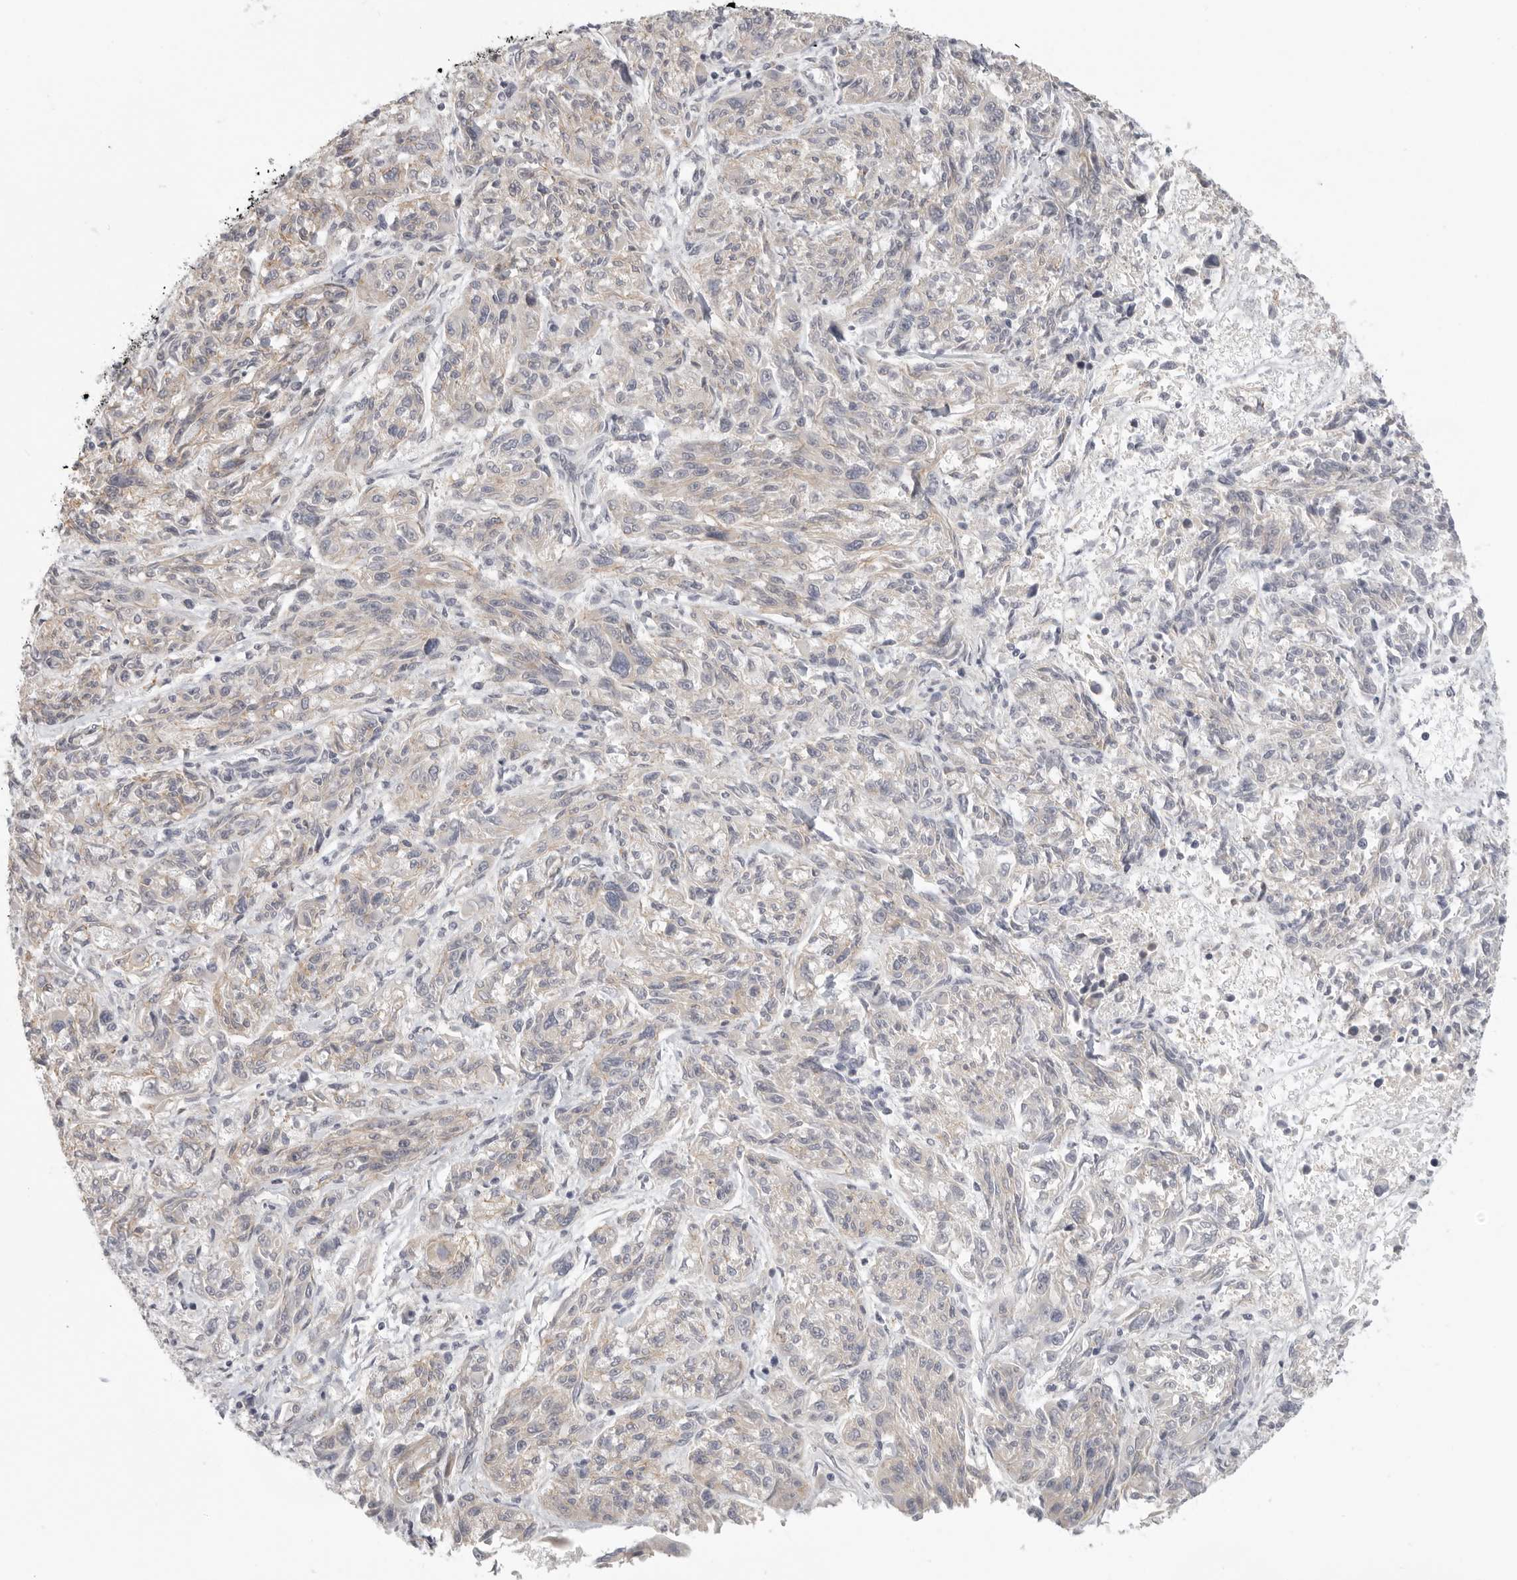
{"staining": {"intensity": "negative", "quantity": "none", "location": "none"}, "tissue": "melanoma", "cell_type": "Tumor cells", "image_type": "cancer", "snomed": [{"axis": "morphology", "description": "Malignant melanoma, NOS"}, {"axis": "topography", "description": "Skin"}], "caption": "This is a micrograph of IHC staining of melanoma, which shows no positivity in tumor cells.", "gene": "STAB2", "patient": {"sex": "male", "age": 53}}